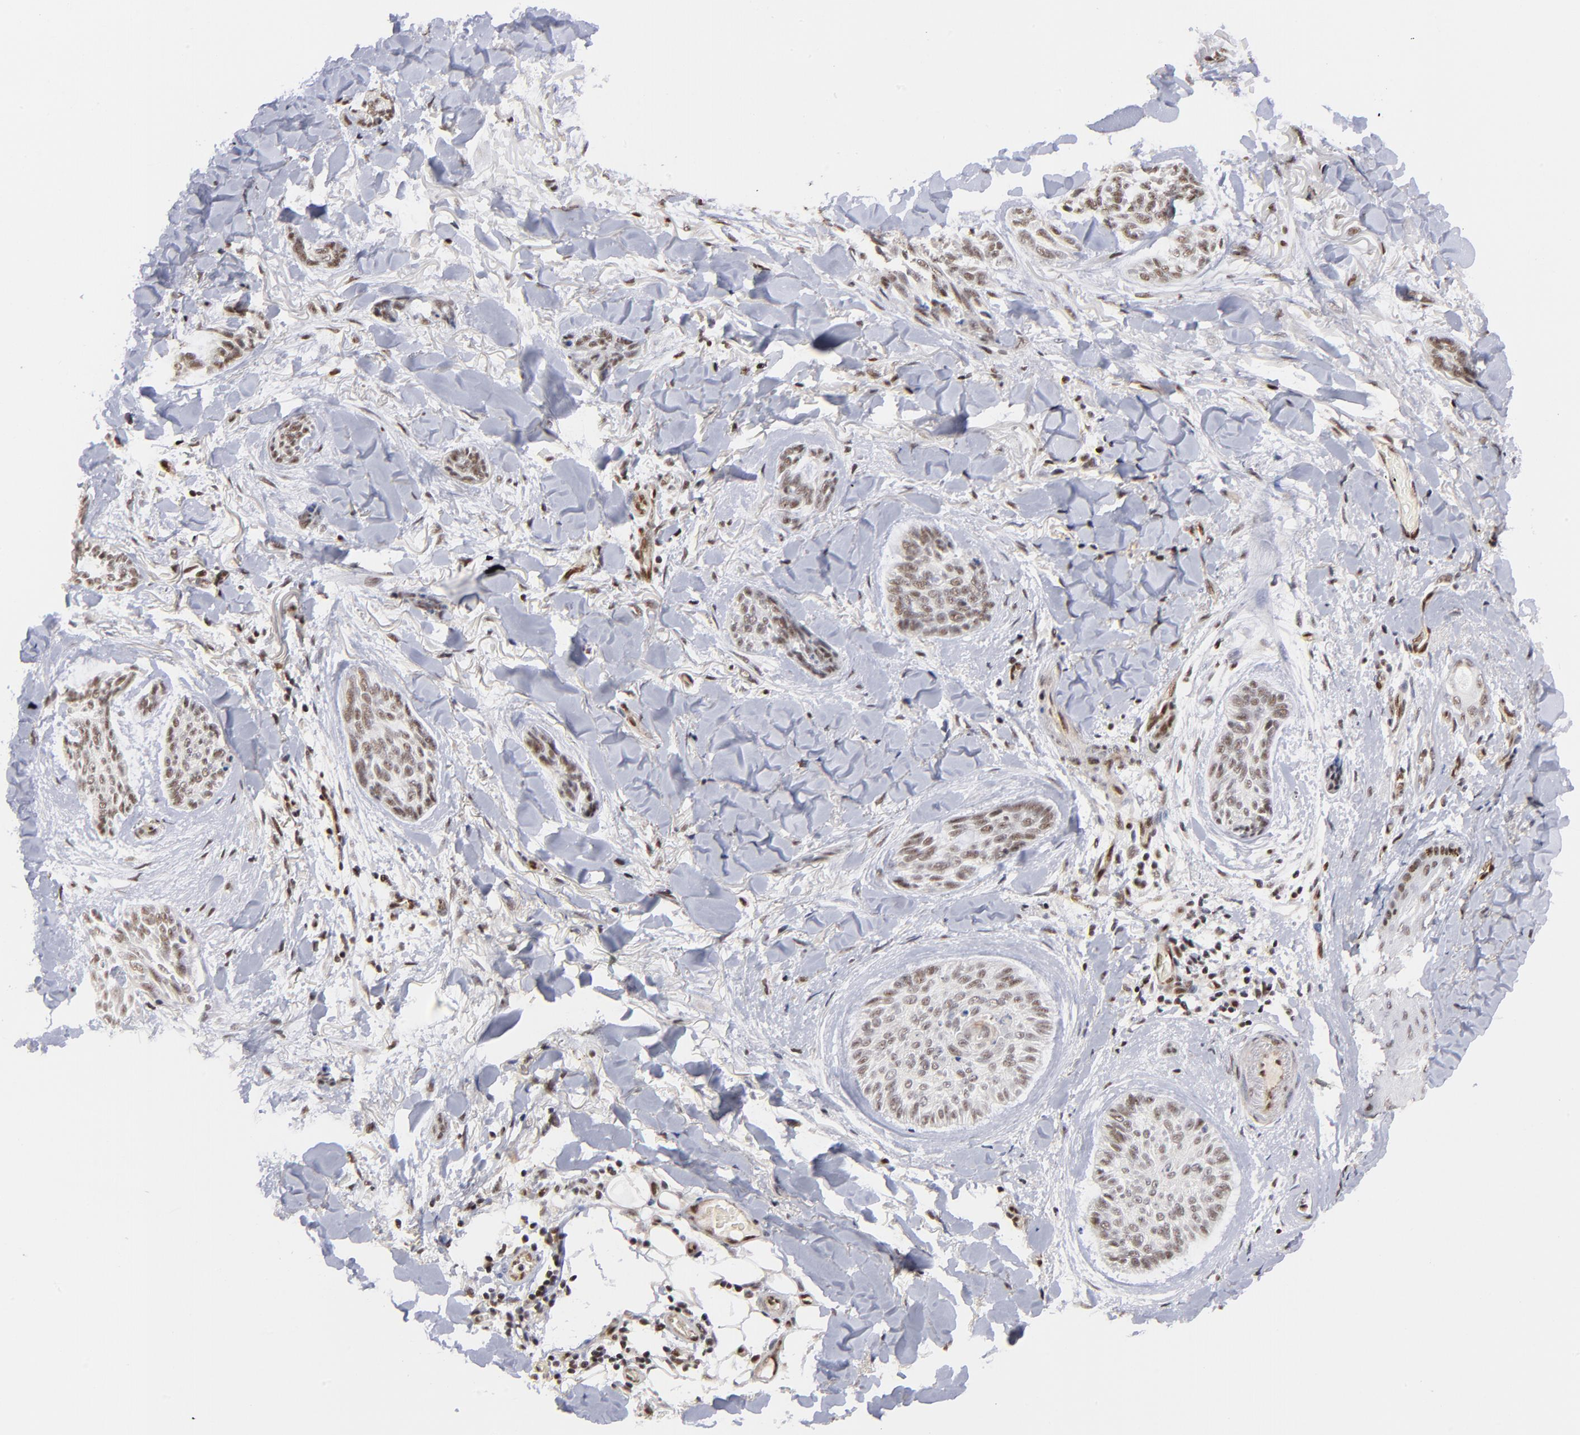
{"staining": {"intensity": "weak", "quantity": ">75%", "location": "nuclear"}, "tissue": "skin cancer", "cell_type": "Tumor cells", "image_type": "cancer", "snomed": [{"axis": "morphology", "description": "Normal tissue, NOS"}, {"axis": "morphology", "description": "Basal cell carcinoma"}, {"axis": "topography", "description": "Skin"}], "caption": "Immunohistochemistry (DAB) staining of human skin cancer shows weak nuclear protein staining in approximately >75% of tumor cells.", "gene": "GABPA", "patient": {"sex": "female", "age": 71}}